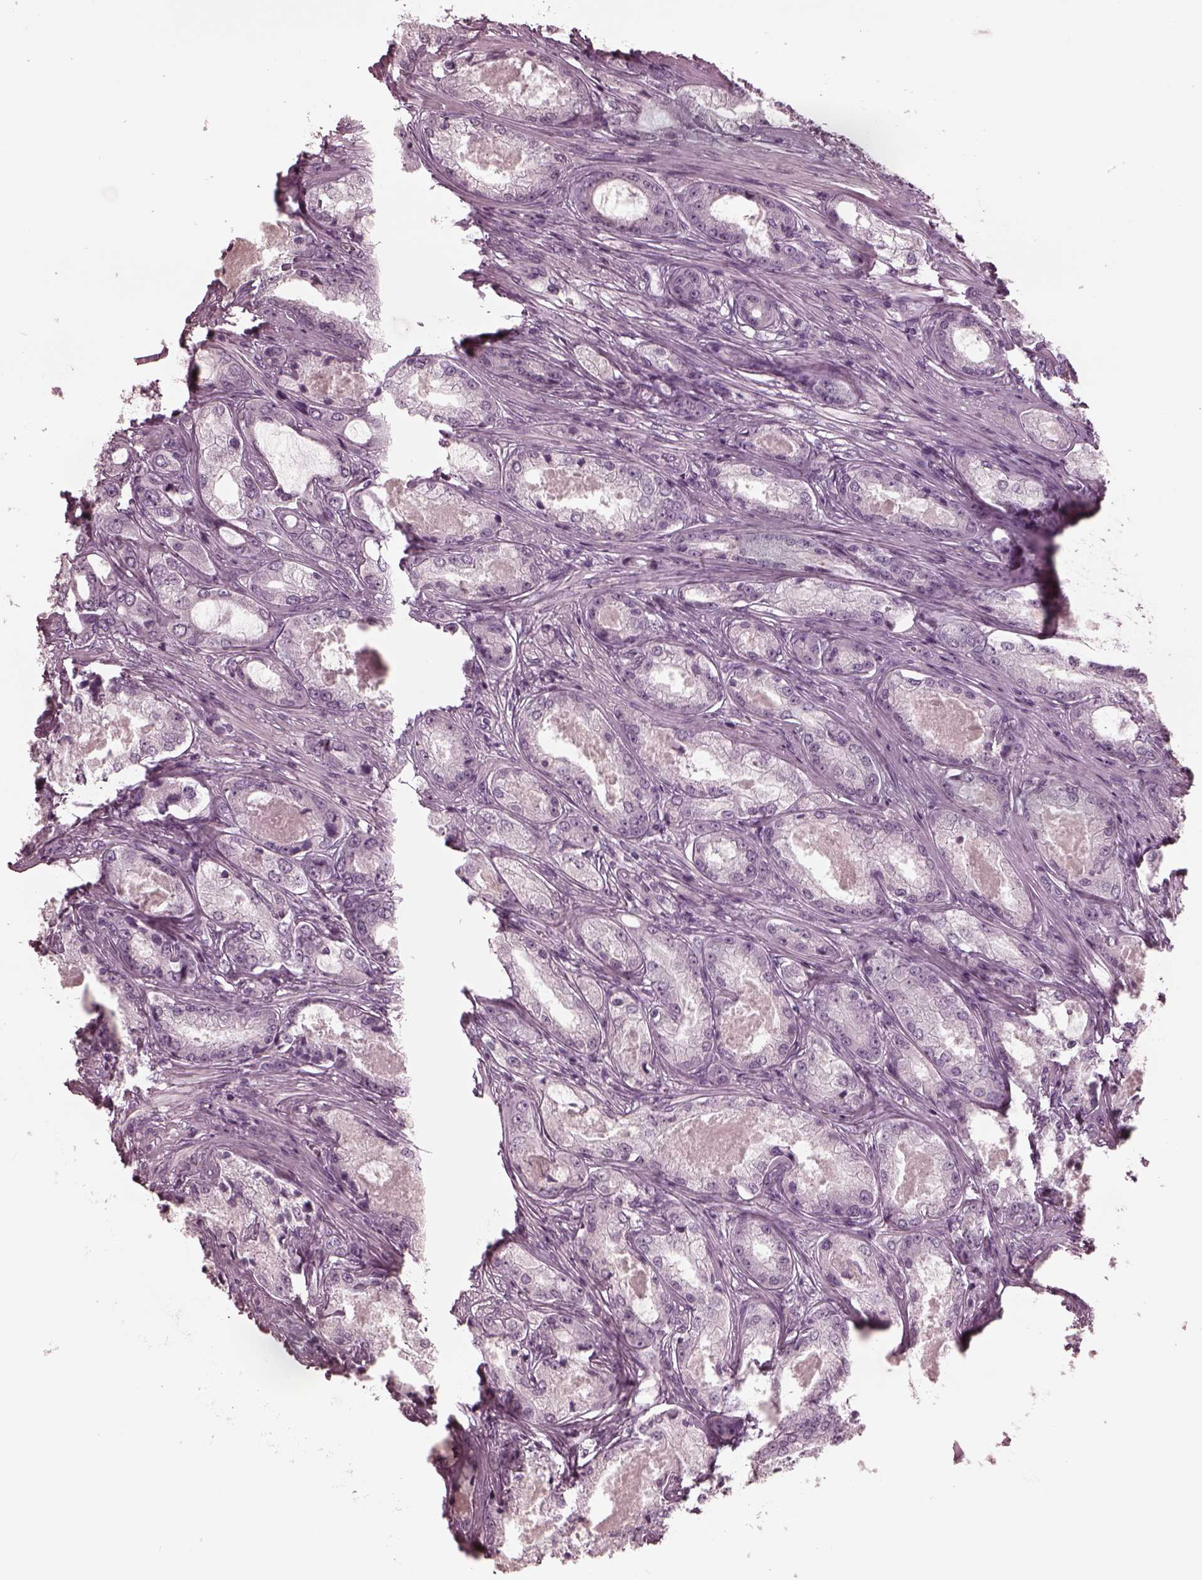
{"staining": {"intensity": "negative", "quantity": "none", "location": "none"}, "tissue": "prostate cancer", "cell_type": "Tumor cells", "image_type": "cancer", "snomed": [{"axis": "morphology", "description": "Adenocarcinoma, Low grade"}, {"axis": "topography", "description": "Prostate"}], "caption": "This is an immunohistochemistry (IHC) micrograph of human prostate low-grade adenocarcinoma. There is no positivity in tumor cells.", "gene": "GRM6", "patient": {"sex": "male", "age": 68}}